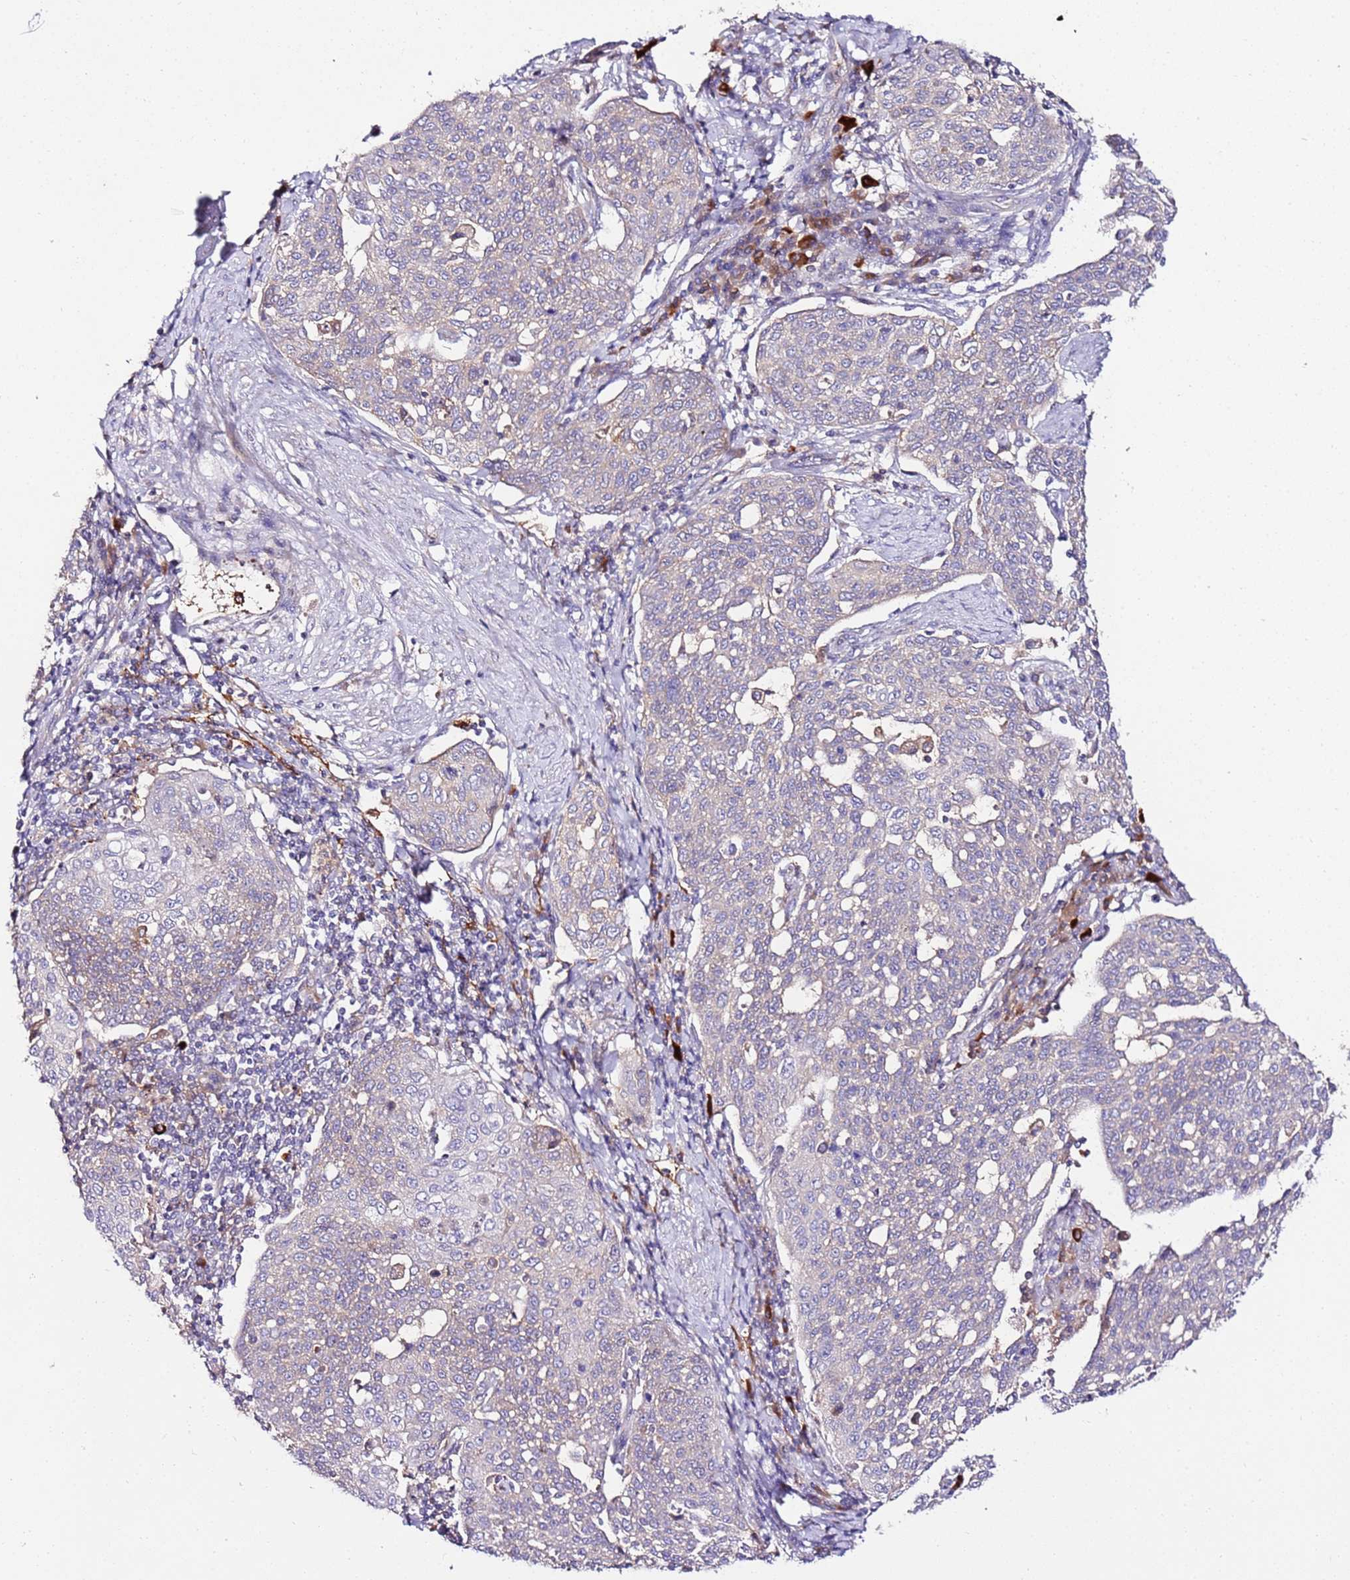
{"staining": {"intensity": "weak", "quantity": "<25%", "location": "cytoplasmic/membranous"}, "tissue": "cervical cancer", "cell_type": "Tumor cells", "image_type": "cancer", "snomed": [{"axis": "morphology", "description": "Squamous cell carcinoma, NOS"}, {"axis": "topography", "description": "Cervix"}], "caption": "Immunohistochemistry of human squamous cell carcinoma (cervical) demonstrates no expression in tumor cells.", "gene": "FLVCR1", "patient": {"sex": "female", "age": 34}}